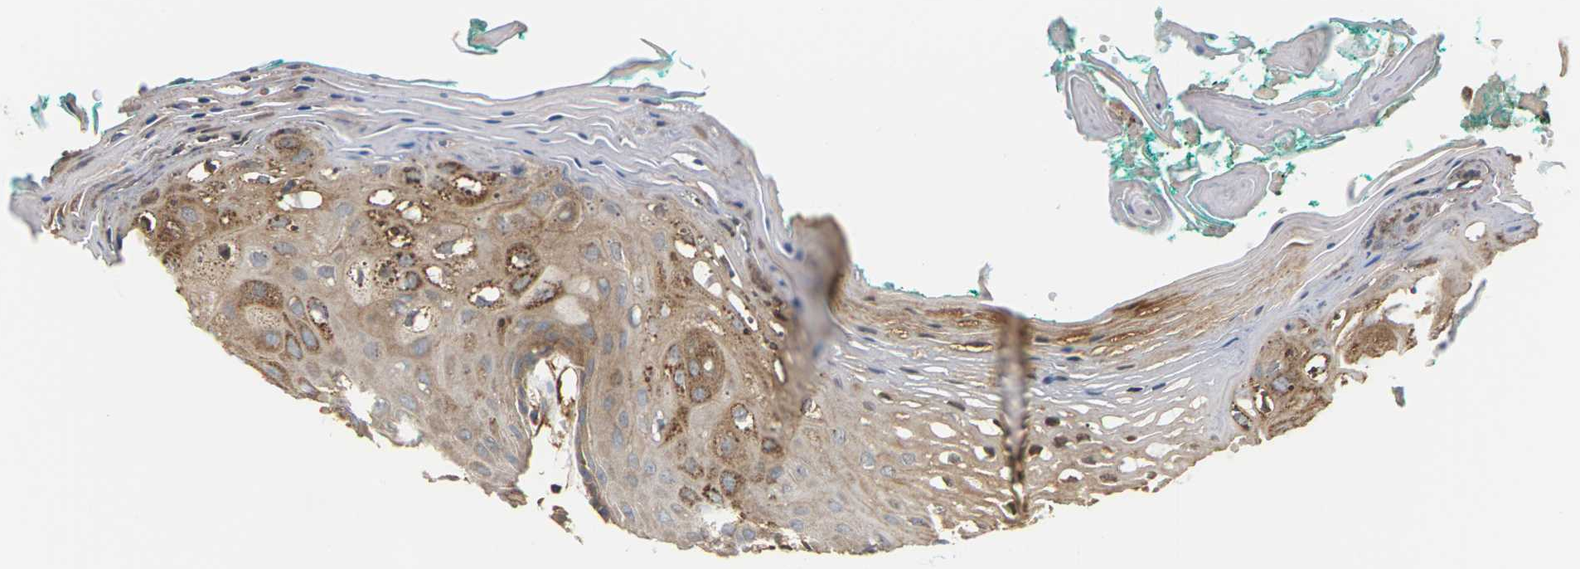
{"staining": {"intensity": "moderate", "quantity": "25%-75%", "location": "cytoplasmic/membranous"}, "tissue": "oral mucosa", "cell_type": "Squamous epithelial cells", "image_type": "normal", "snomed": [{"axis": "morphology", "description": "Normal tissue, NOS"}, {"axis": "topography", "description": "Skeletal muscle"}, {"axis": "topography", "description": "Oral tissue"}, {"axis": "topography", "description": "Peripheral nerve tissue"}], "caption": "A brown stain labels moderate cytoplasmic/membranous expression of a protein in squamous epithelial cells of unremarkable oral mucosa.", "gene": "PCDHB4", "patient": {"sex": "female", "age": 84}}